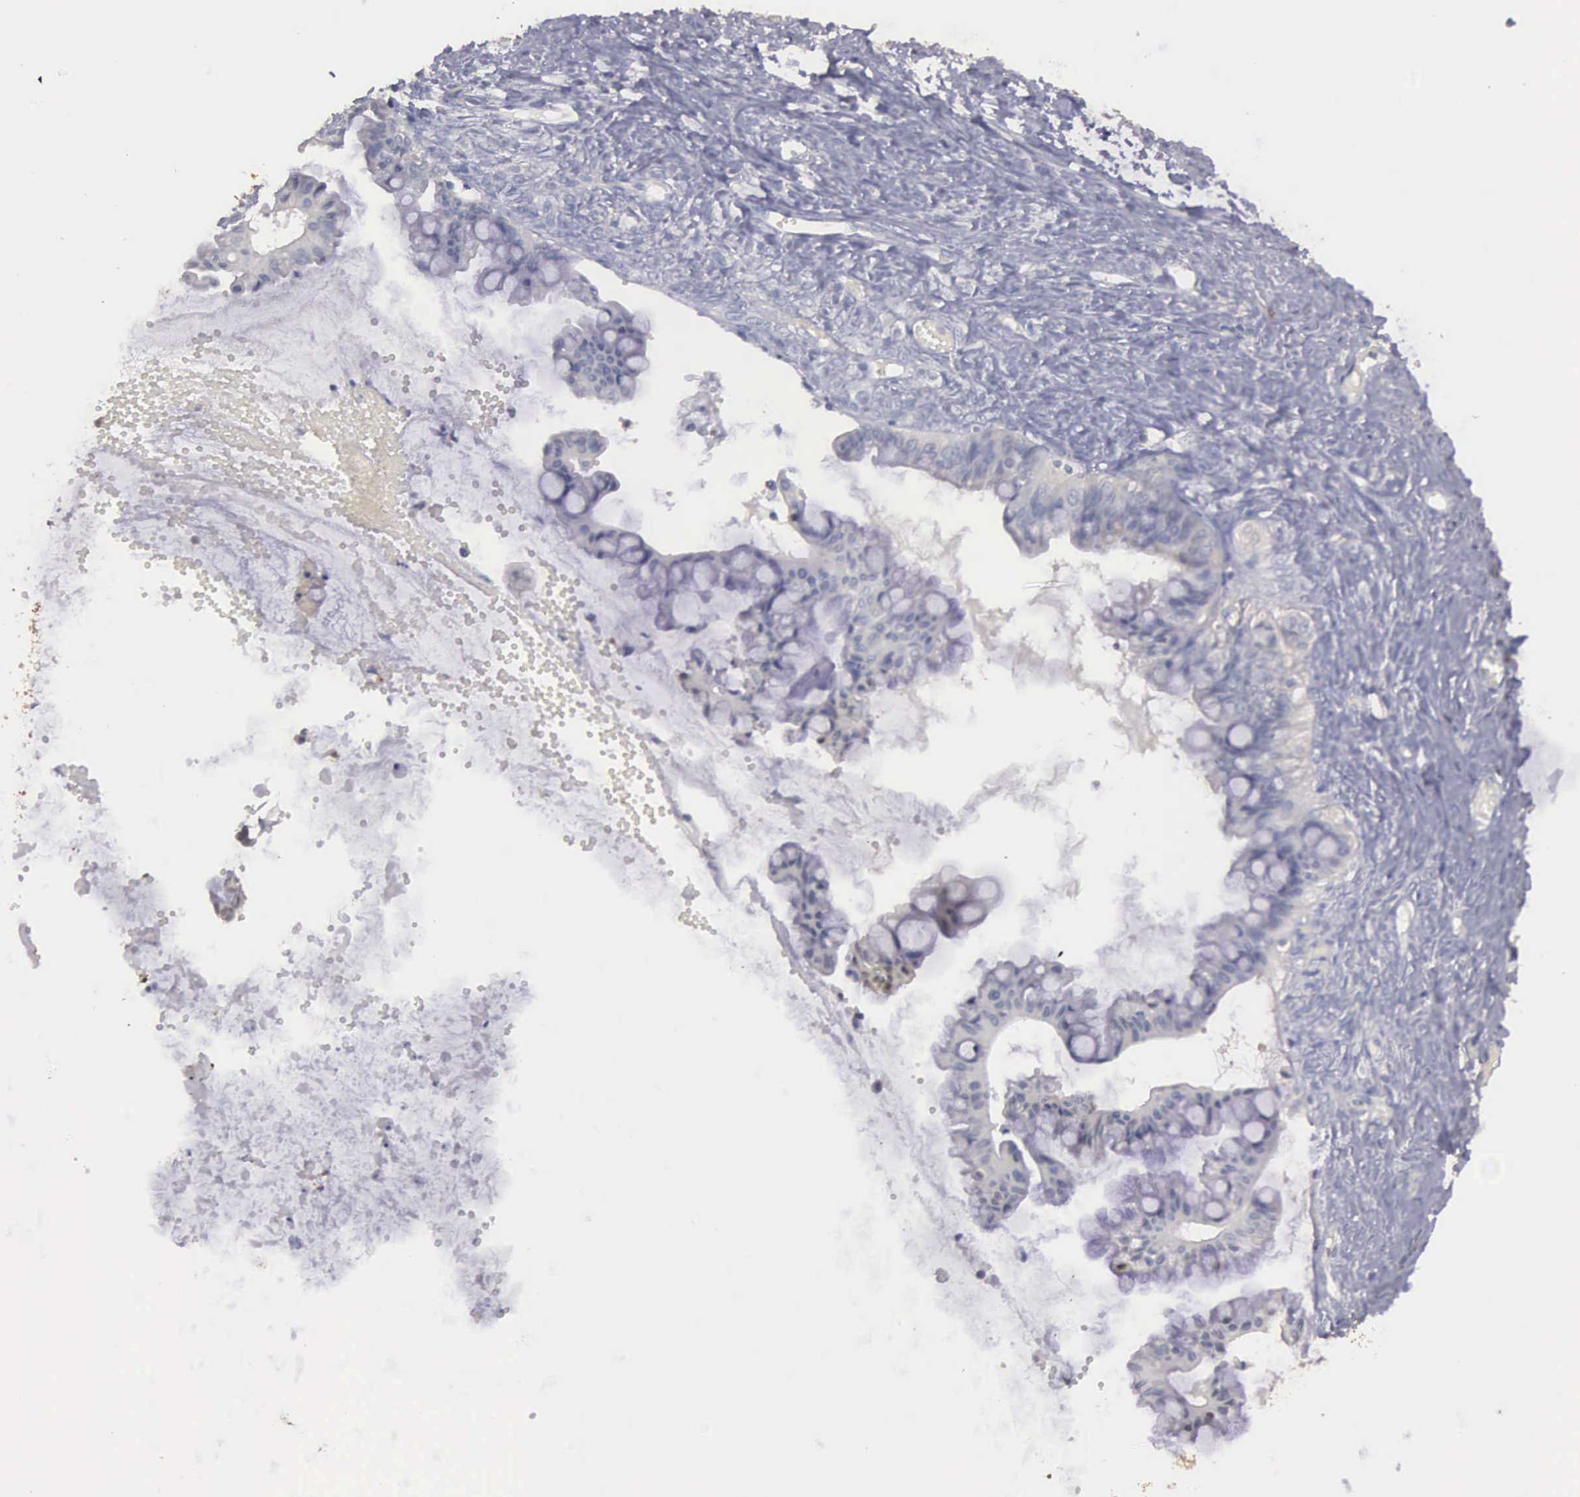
{"staining": {"intensity": "negative", "quantity": "none", "location": "none"}, "tissue": "ovarian cancer", "cell_type": "Tumor cells", "image_type": "cancer", "snomed": [{"axis": "morphology", "description": "Cystadenocarcinoma, mucinous, NOS"}, {"axis": "topography", "description": "Ovary"}], "caption": "Tumor cells are negative for protein expression in human ovarian cancer (mucinous cystadenocarcinoma).", "gene": "ENO3", "patient": {"sex": "female", "age": 57}}